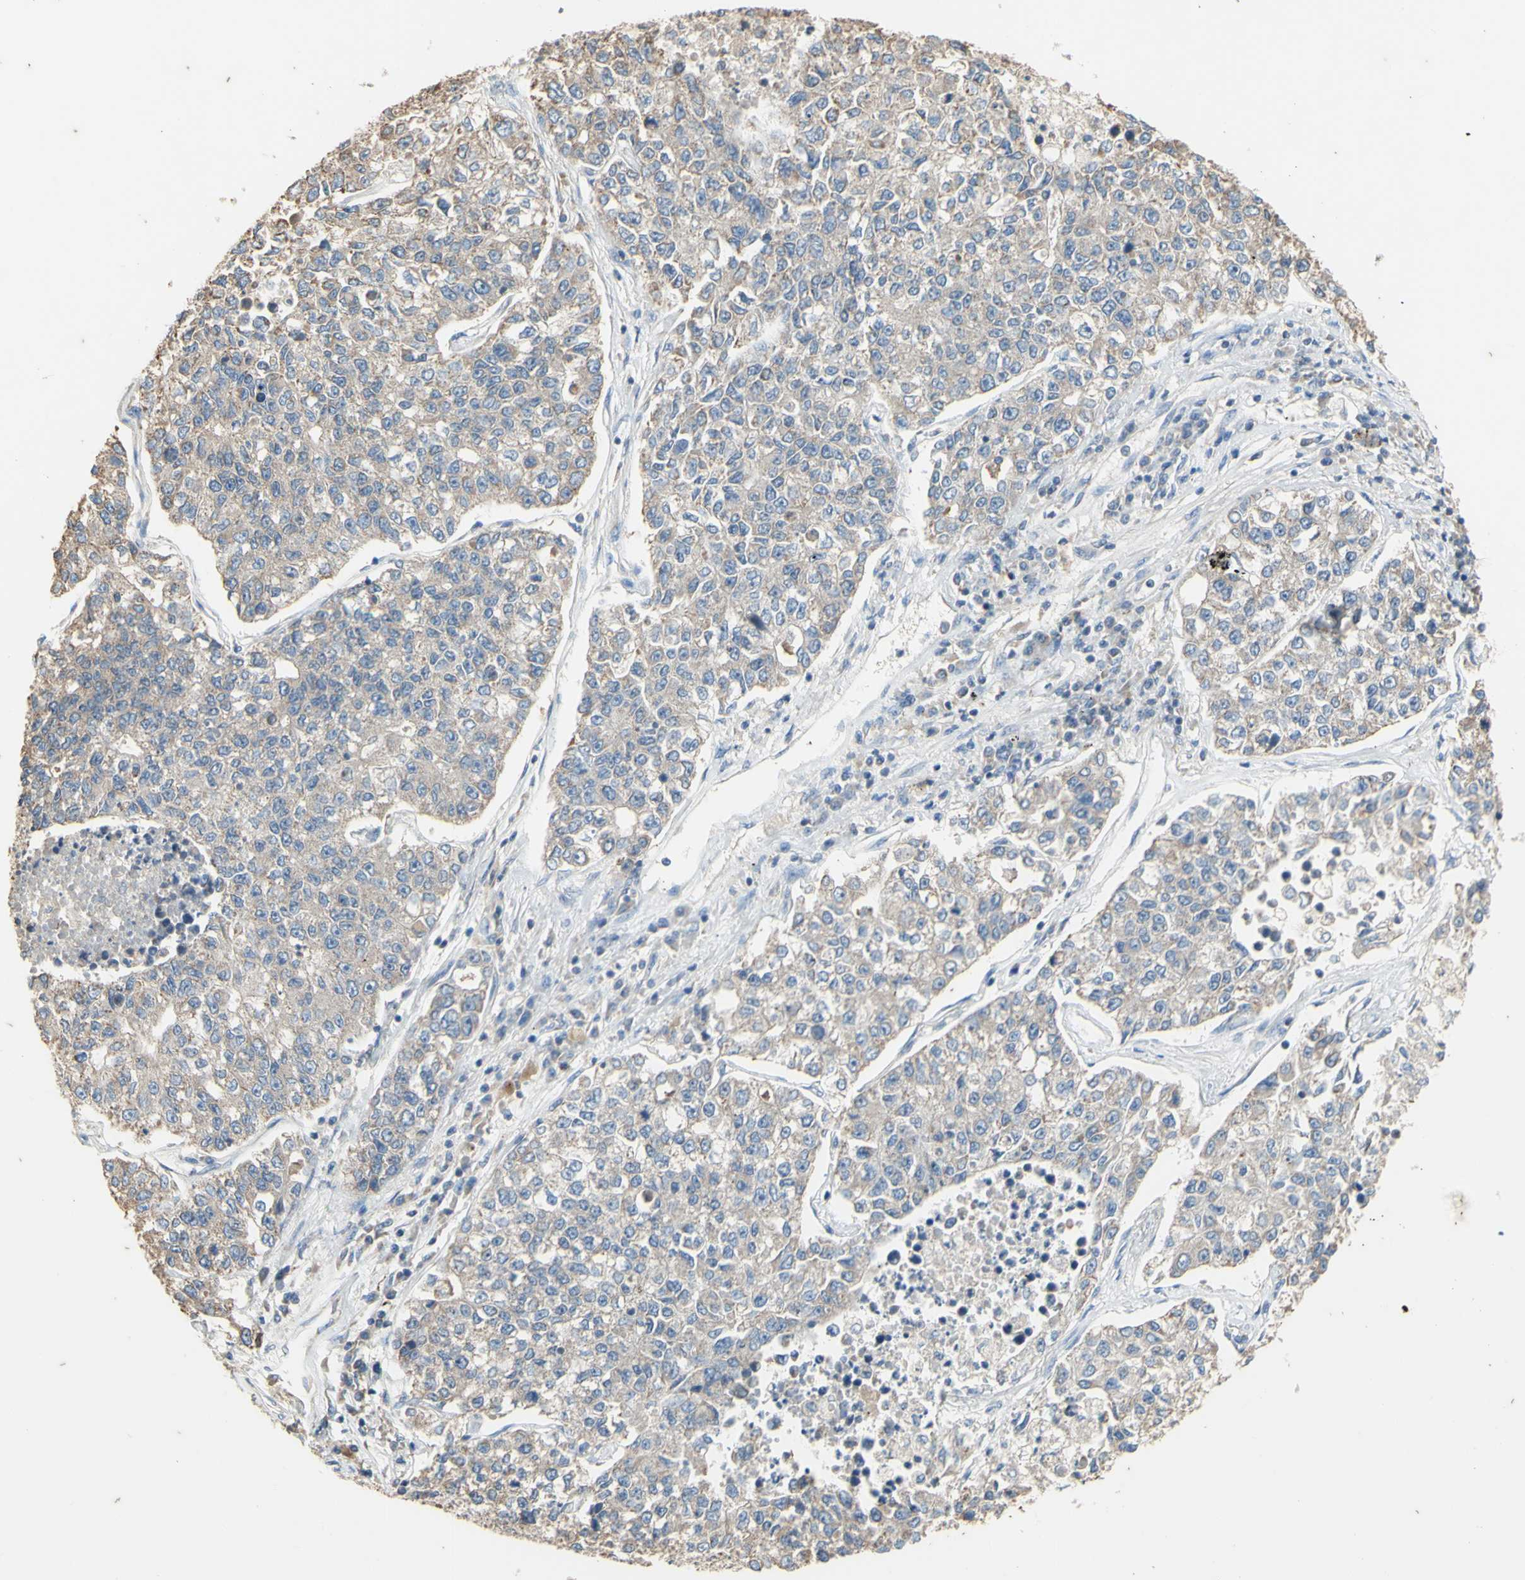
{"staining": {"intensity": "weak", "quantity": "25%-75%", "location": "cytoplasmic/membranous"}, "tissue": "lung cancer", "cell_type": "Tumor cells", "image_type": "cancer", "snomed": [{"axis": "morphology", "description": "Adenocarcinoma, NOS"}, {"axis": "topography", "description": "Lung"}], "caption": "An image showing weak cytoplasmic/membranous expression in about 25%-75% of tumor cells in adenocarcinoma (lung), as visualized by brown immunohistochemical staining.", "gene": "PTGIS", "patient": {"sex": "male", "age": 49}}